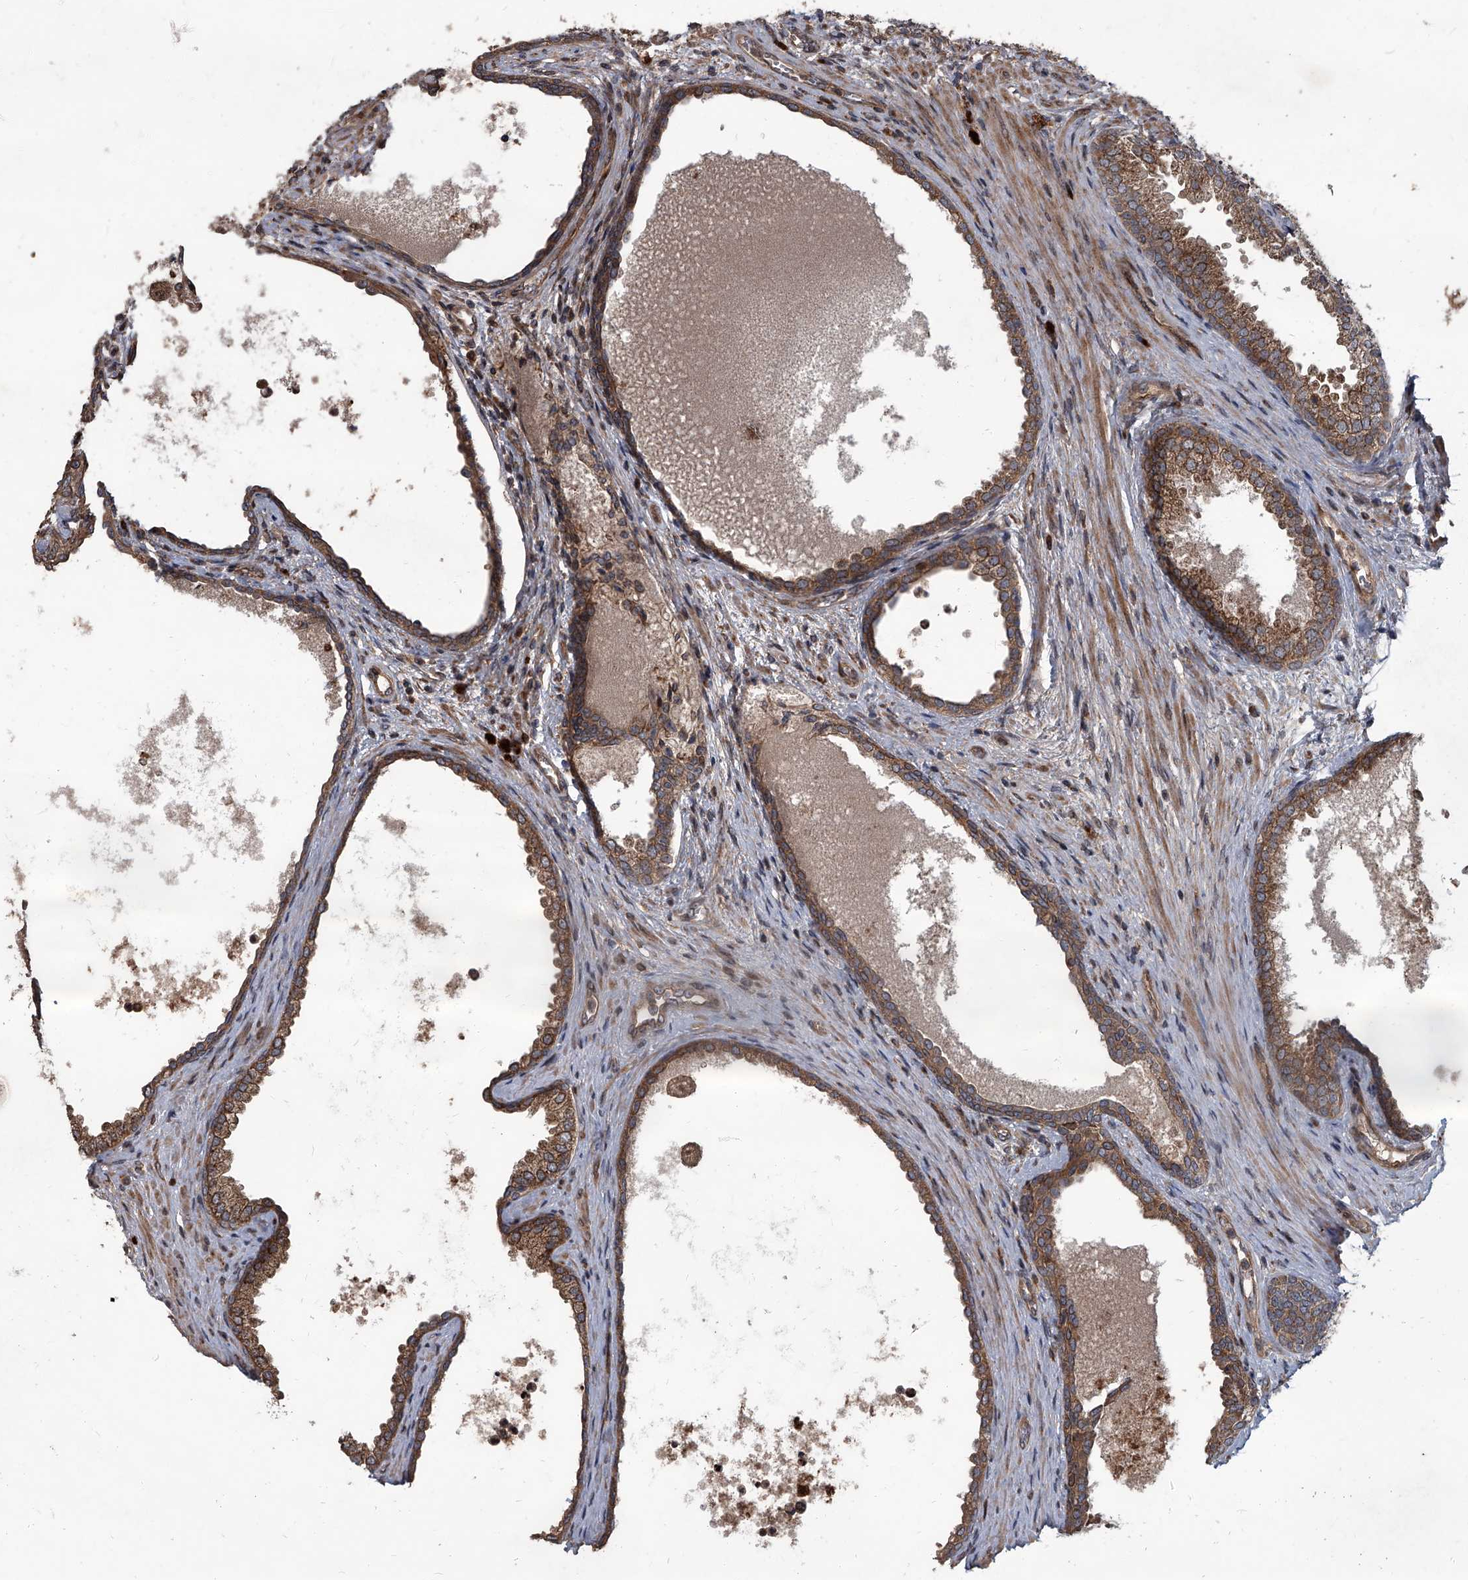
{"staining": {"intensity": "moderate", "quantity": ">75%", "location": "cytoplasmic/membranous"}, "tissue": "prostate", "cell_type": "Glandular cells", "image_type": "normal", "snomed": [{"axis": "morphology", "description": "Normal tissue, NOS"}, {"axis": "topography", "description": "Prostate"}], "caption": "Immunohistochemical staining of benign prostate demonstrates medium levels of moderate cytoplasmic/membranous expression in about >75% of glandular cells. (DAB IHC, brown staining for protein, blue staining for nuclei).", "gene": "EVA1C", "patient": {"sex": "male", "age": 76}}